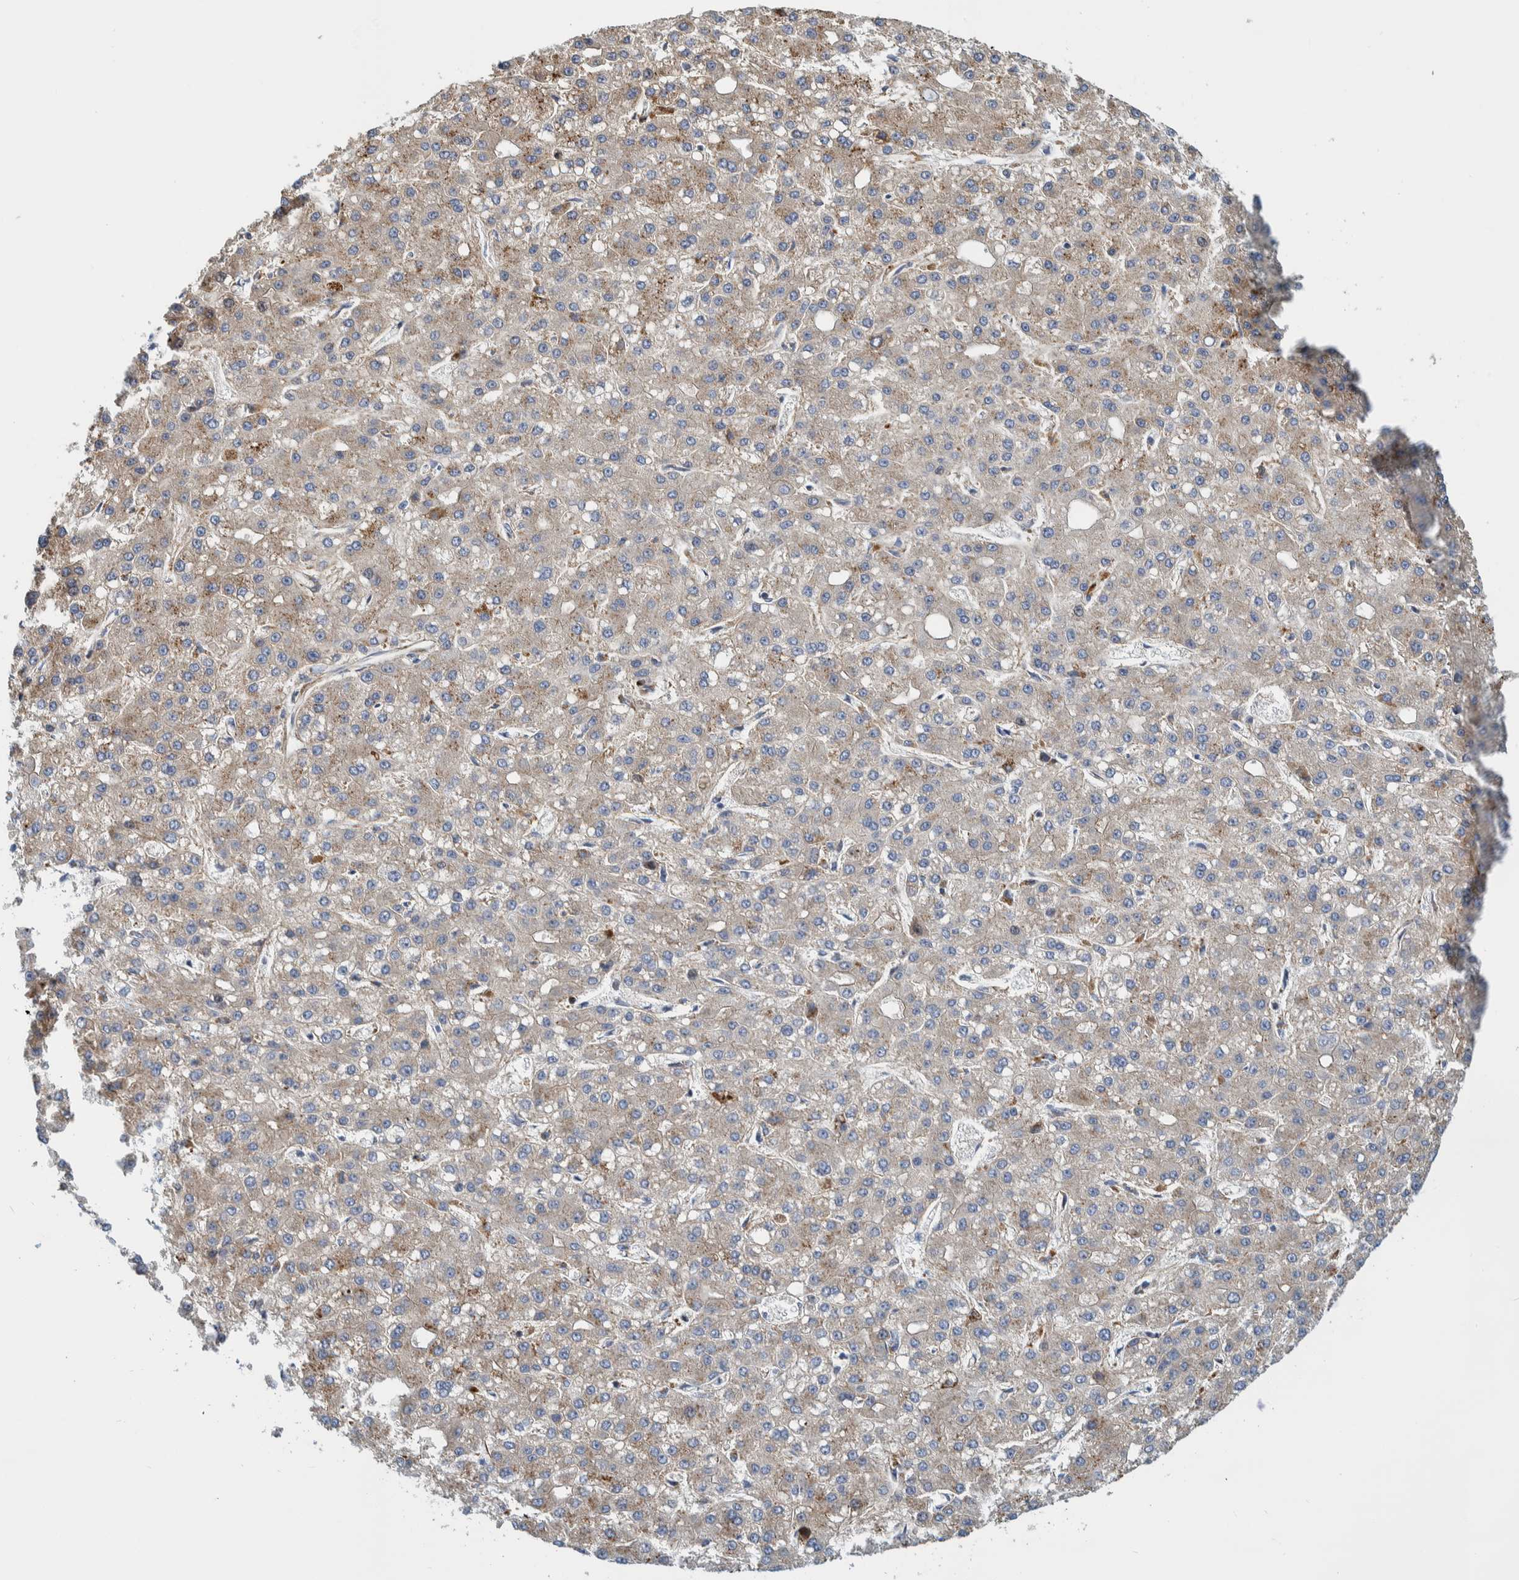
{"staining": {"intensity": "weak", "quantity": "<25%", "location": "cytoplasmic/membranous"}, "tissue": "liver cancer", "cell_type": "Tumor cells", "image_type": "cancer", "snomed": [{"axis": "morphology", "description": "Carcinoma, Hepatocellular, NOS"}, {"axis": "topography", "description": "Liver"}], "caption": "The histopathology image shows no significant positivity in tumor cells of hepatocellular carcinoma (liver).", "gene": "CCDC57", "patient": {"sex": "male", "age": 67}}